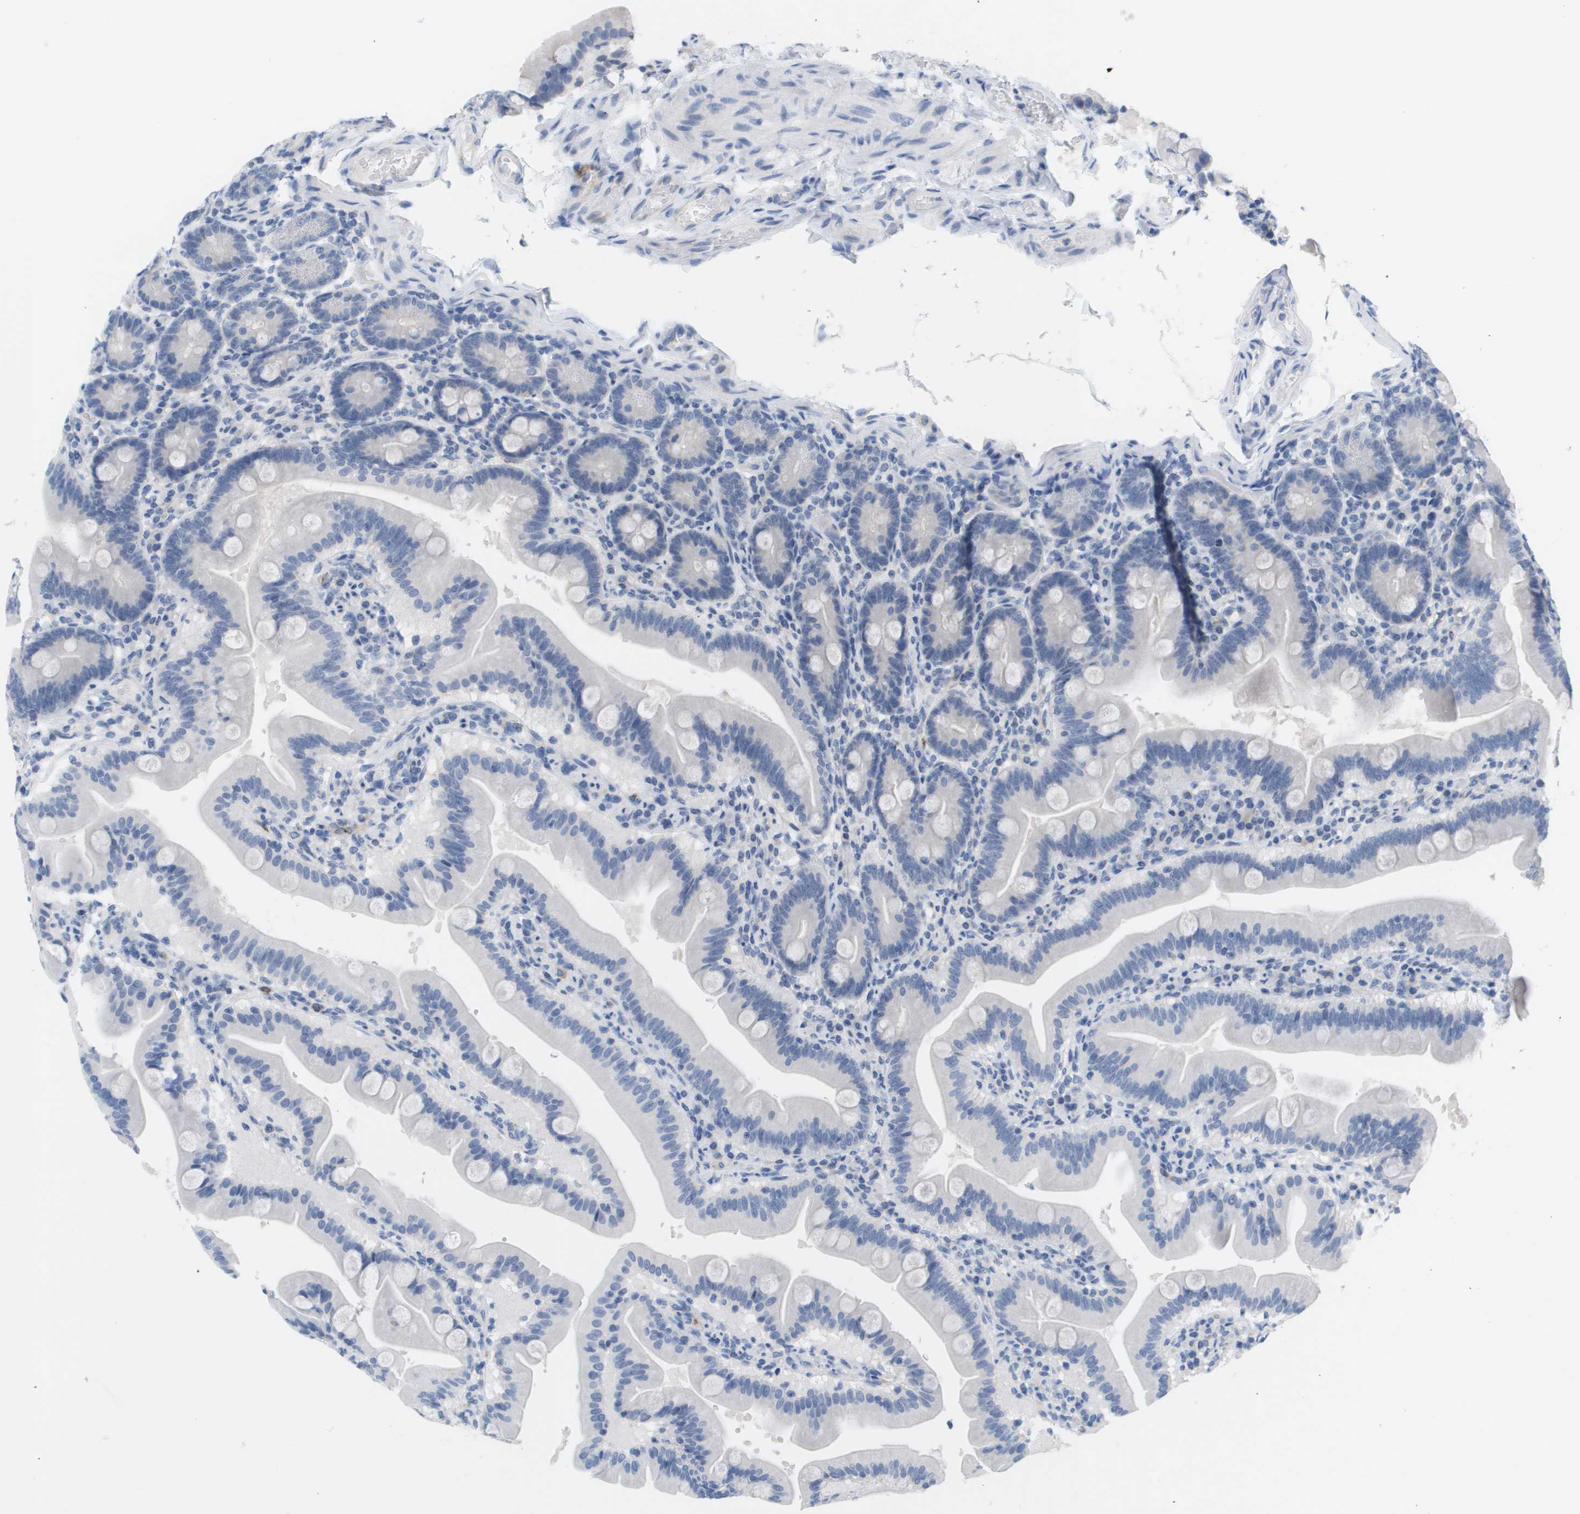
{"staining": {"intensity": "negative", "quantity": "none", "location": "none"}, "tissue": "duodenum", "cell_type": "Glandular cells", "image_type": "normal", "snomed": [{"axis": "morphology", "description": "Normal tissue, NOS"}, {"axis": "topography", "description": "Duodenum"}], "caption": "Immunohistochemical staining of benign human duodenum reveals no significant expression in glandular cells. The staining is performed using DAB brown chromogen with nuclei counter-stained in using hematoxylin.", "gene": "ANGPT2", "patient": {"sex": "male", "age": 54}}